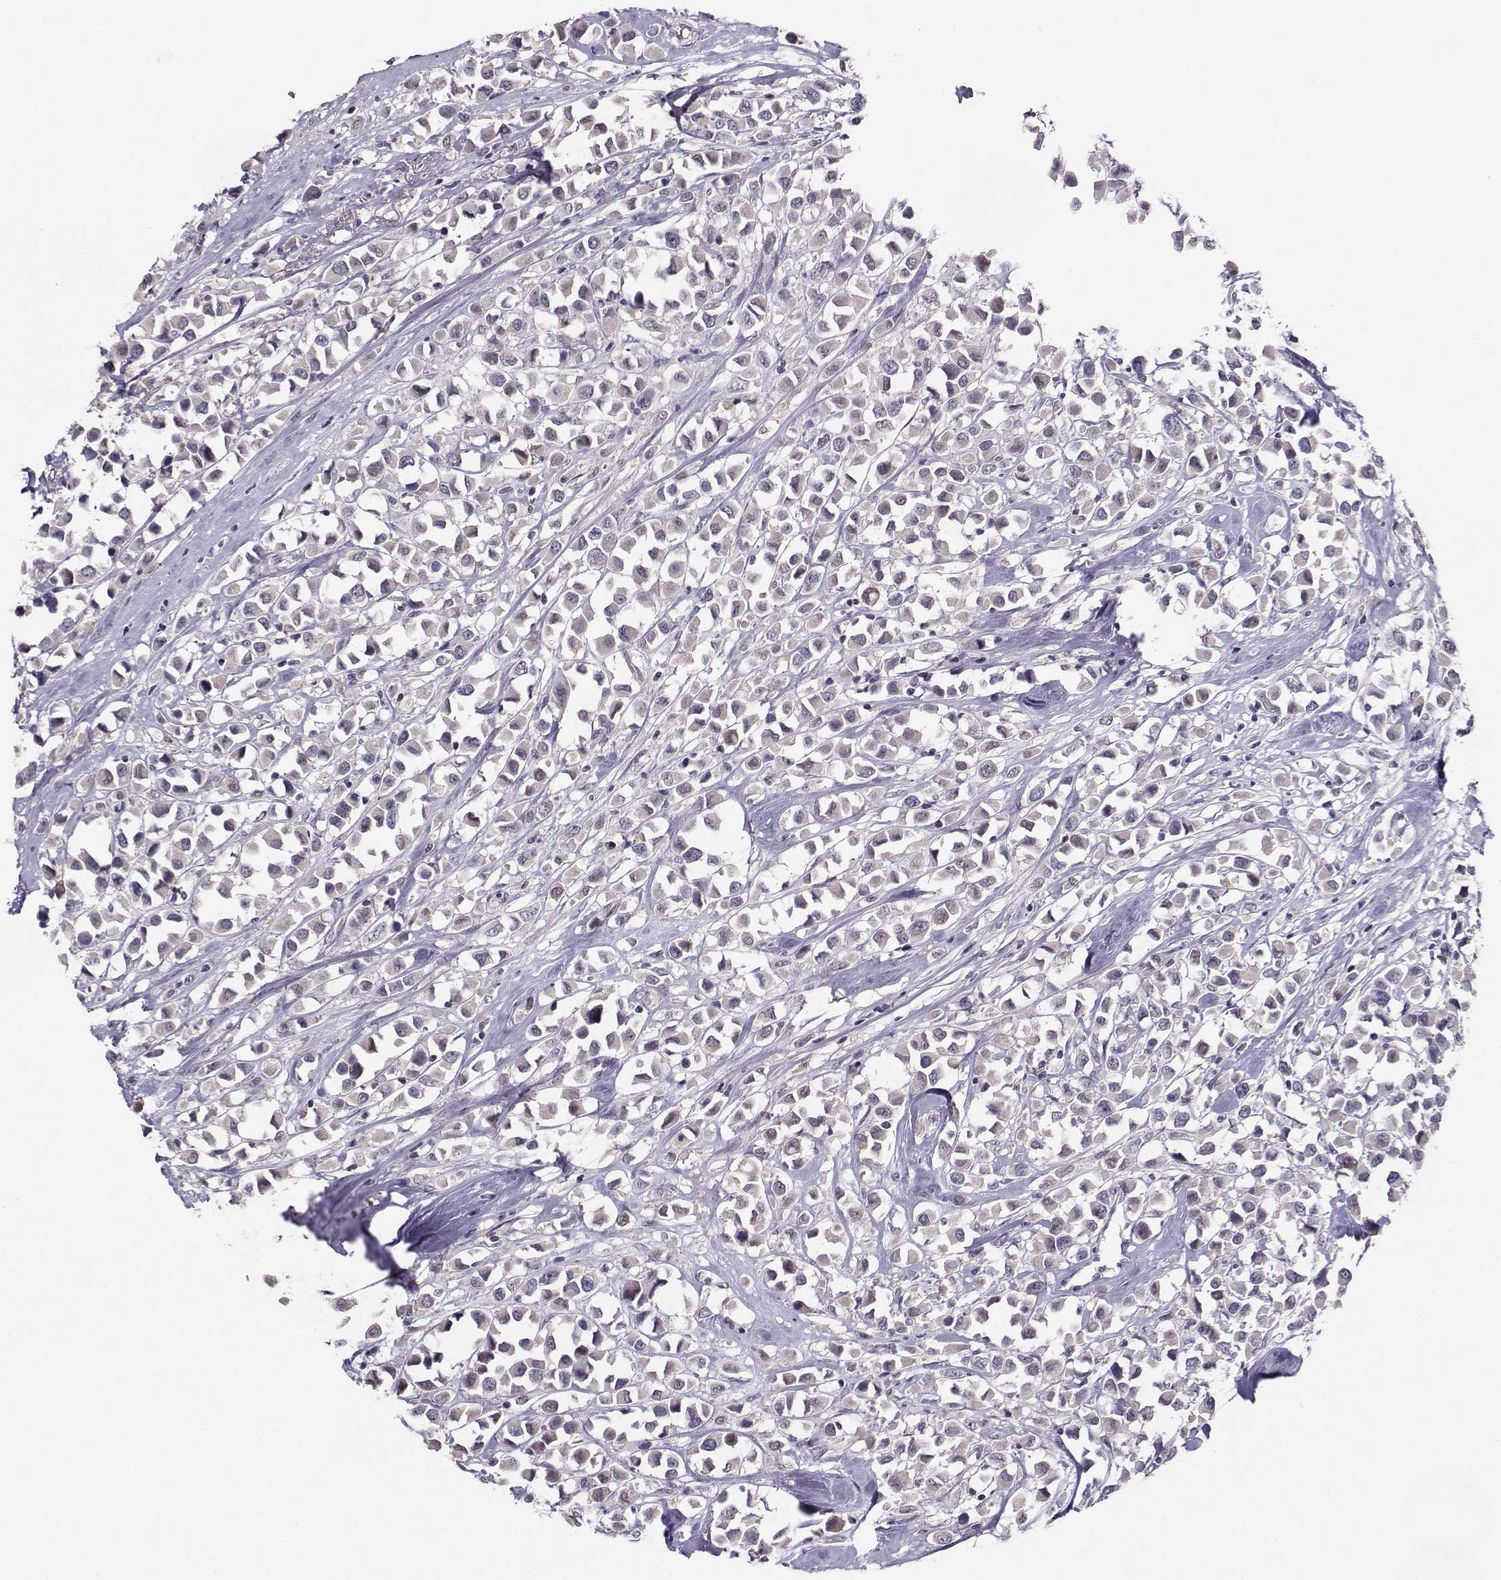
{"staining": {"intensity": "negative", "quantity": "none", "location": "none"}, "tissue": "breast cancer", "cell_type": "Tumor cells", "image_type": "cancer", "snomed": [{"axis": "morphology", "description": "Duct carcinoma"}, {"axis": "topography", "description": "Breast"}], "caption": "The photomicrograph exhibits no staining of tumor cells in breast cancer.", "gene": "PGK1", "patient": {"sex": "female", "age": 61}}